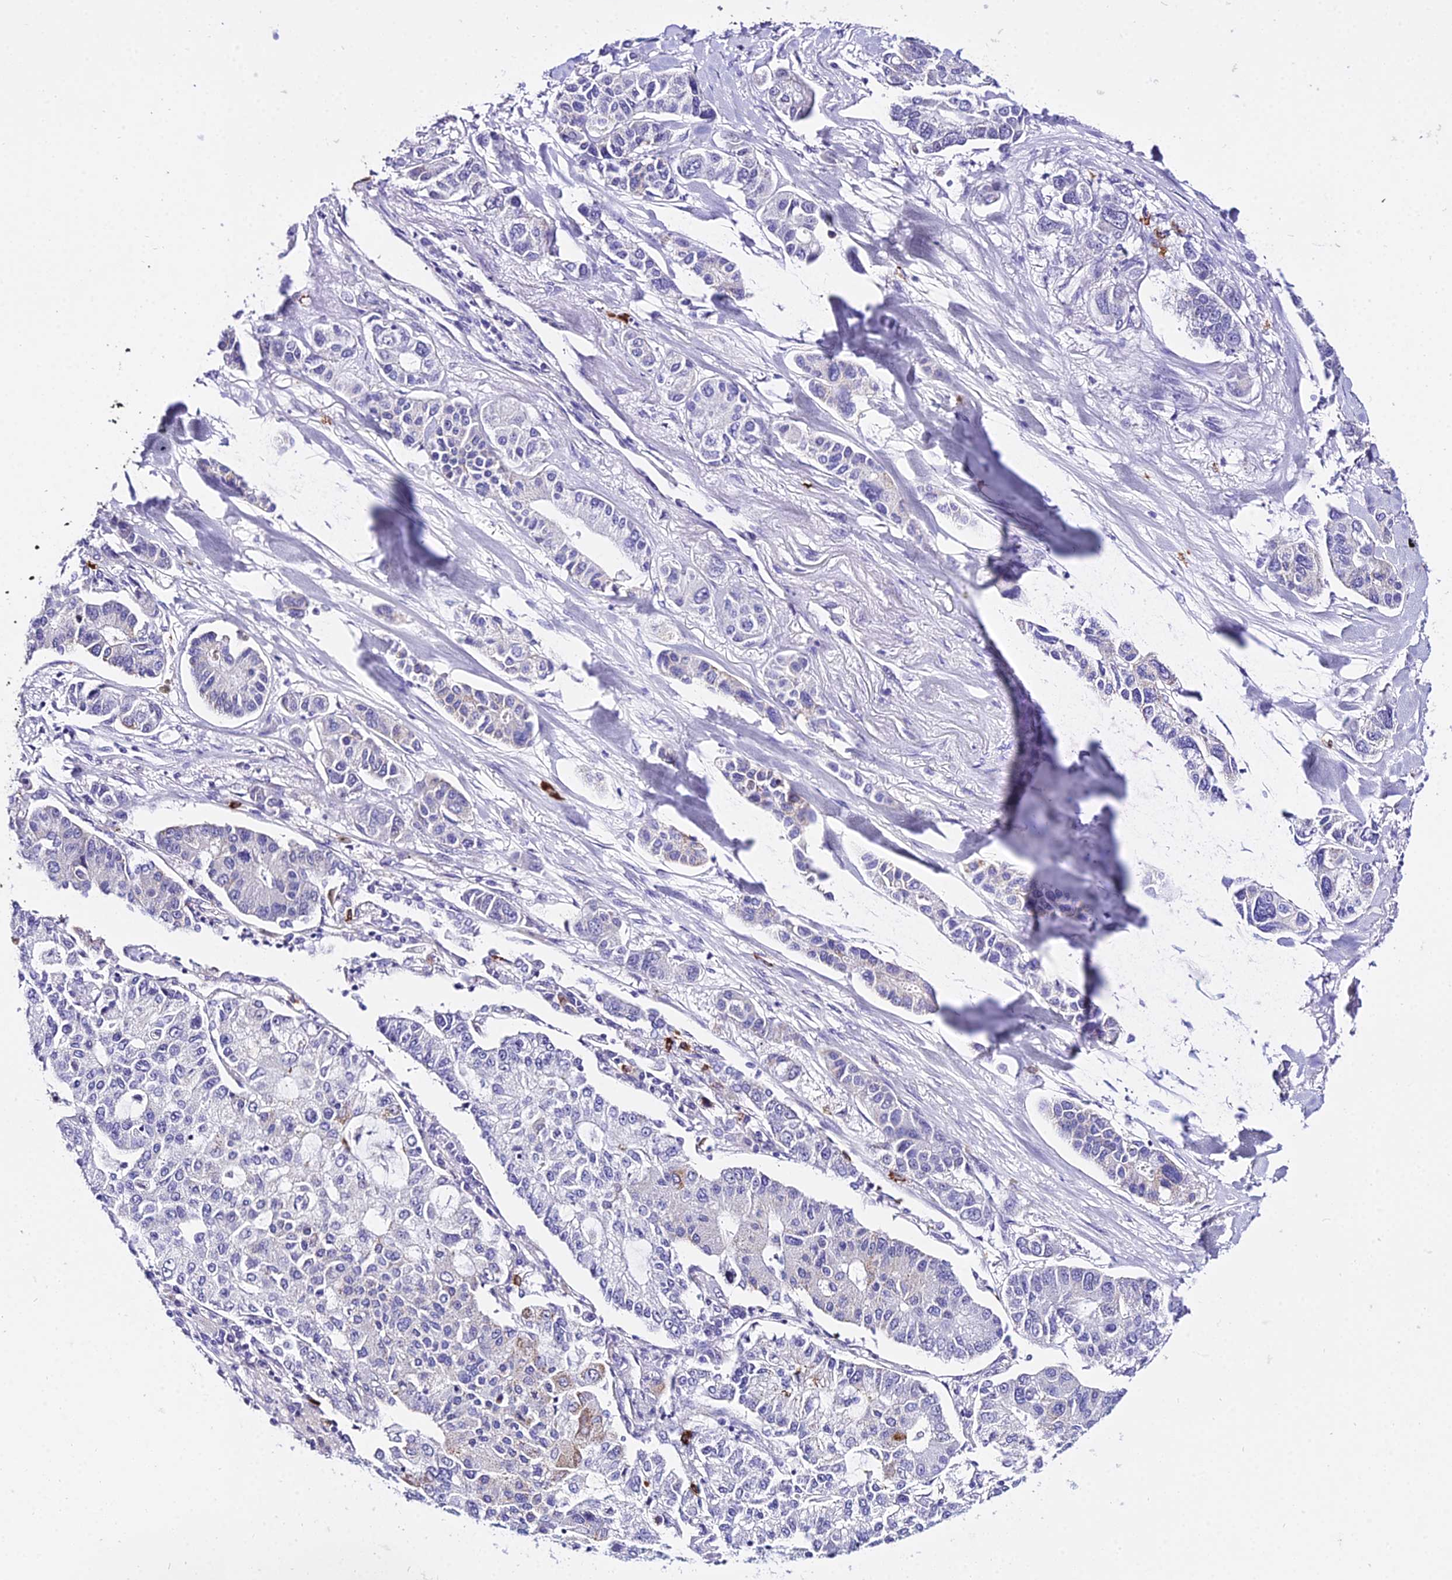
{"staining": {"intensity": "negative", "quantity": "none", "location": "none"}, "tissue": "lung cancer", "cell_type": "Tumor cells", "image_type": "cancer", "snomed": [{"axis": "morphology", "description": "Adenocarcinoma, NOS"}, {"axis": "topography", "description": "Lung"}], "caption": "A micrograph of human lung adenocarcinoma is negative for staining in tumor cells.", "gene": "POLR2I", "patient": {"sex": "male", "age": 49}}